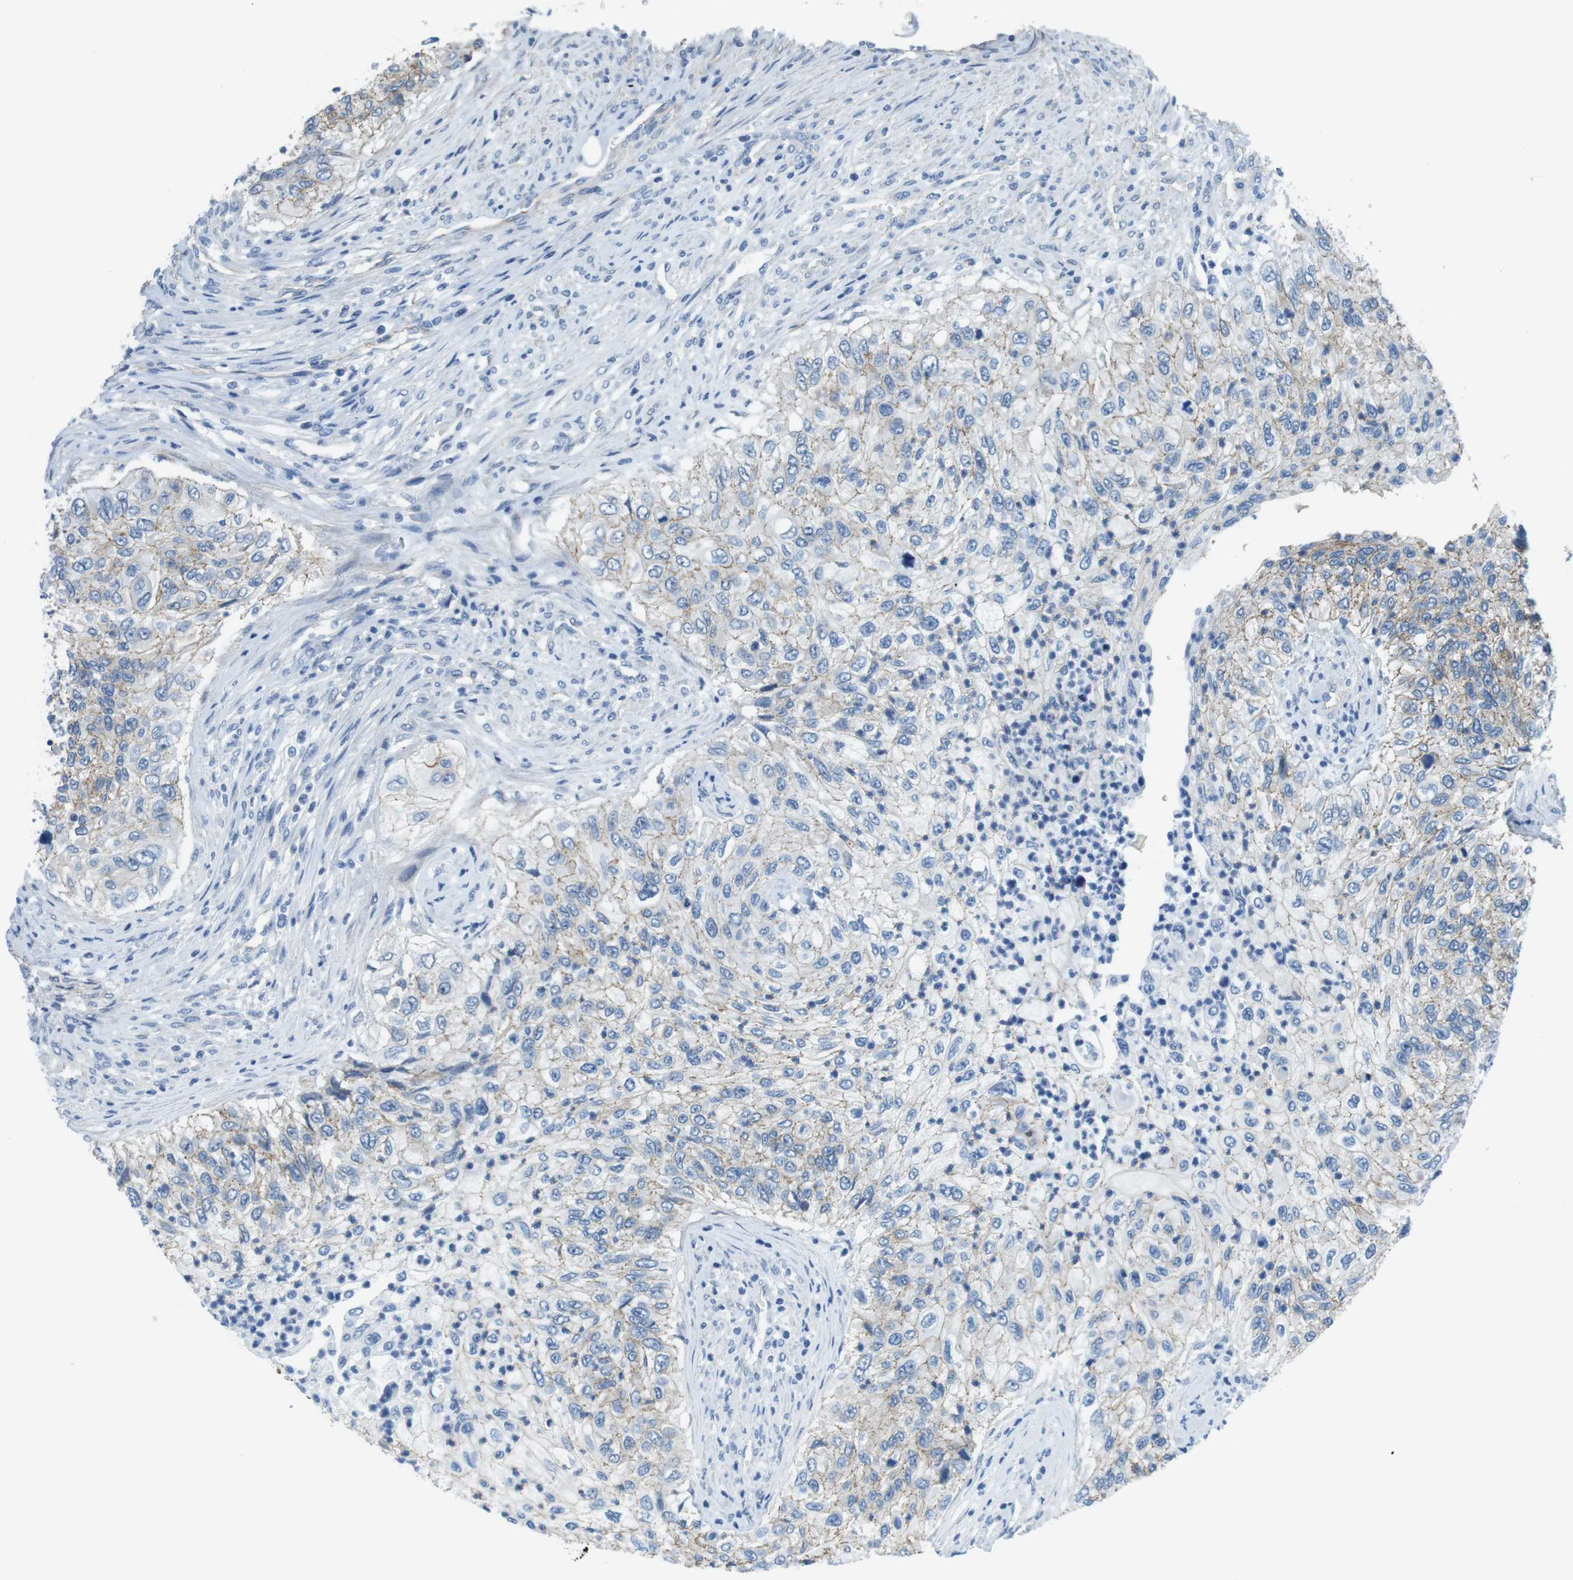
{"staining": {"intensity": "weak", "quantity": ">75%", "location": "cytoplasmic/membranous"}, "tissue": "urothelial cancer", "cell_type": "Tumor cells", "image_type": "cancer", "snomed": [{"axis": "morphology", "description": "Urothelial carcinoma, High grade"}, {"axis": "topography", "description": "Urinary bladder"}], "caption": "Brown immunohistochemical staining in urothelial cancer shows weak cytoplasmic/membranous positivity in approximately >75% of tumor cells.", "gene": "SLC6A6", "patient": {"sex": "female", "age": 60}}